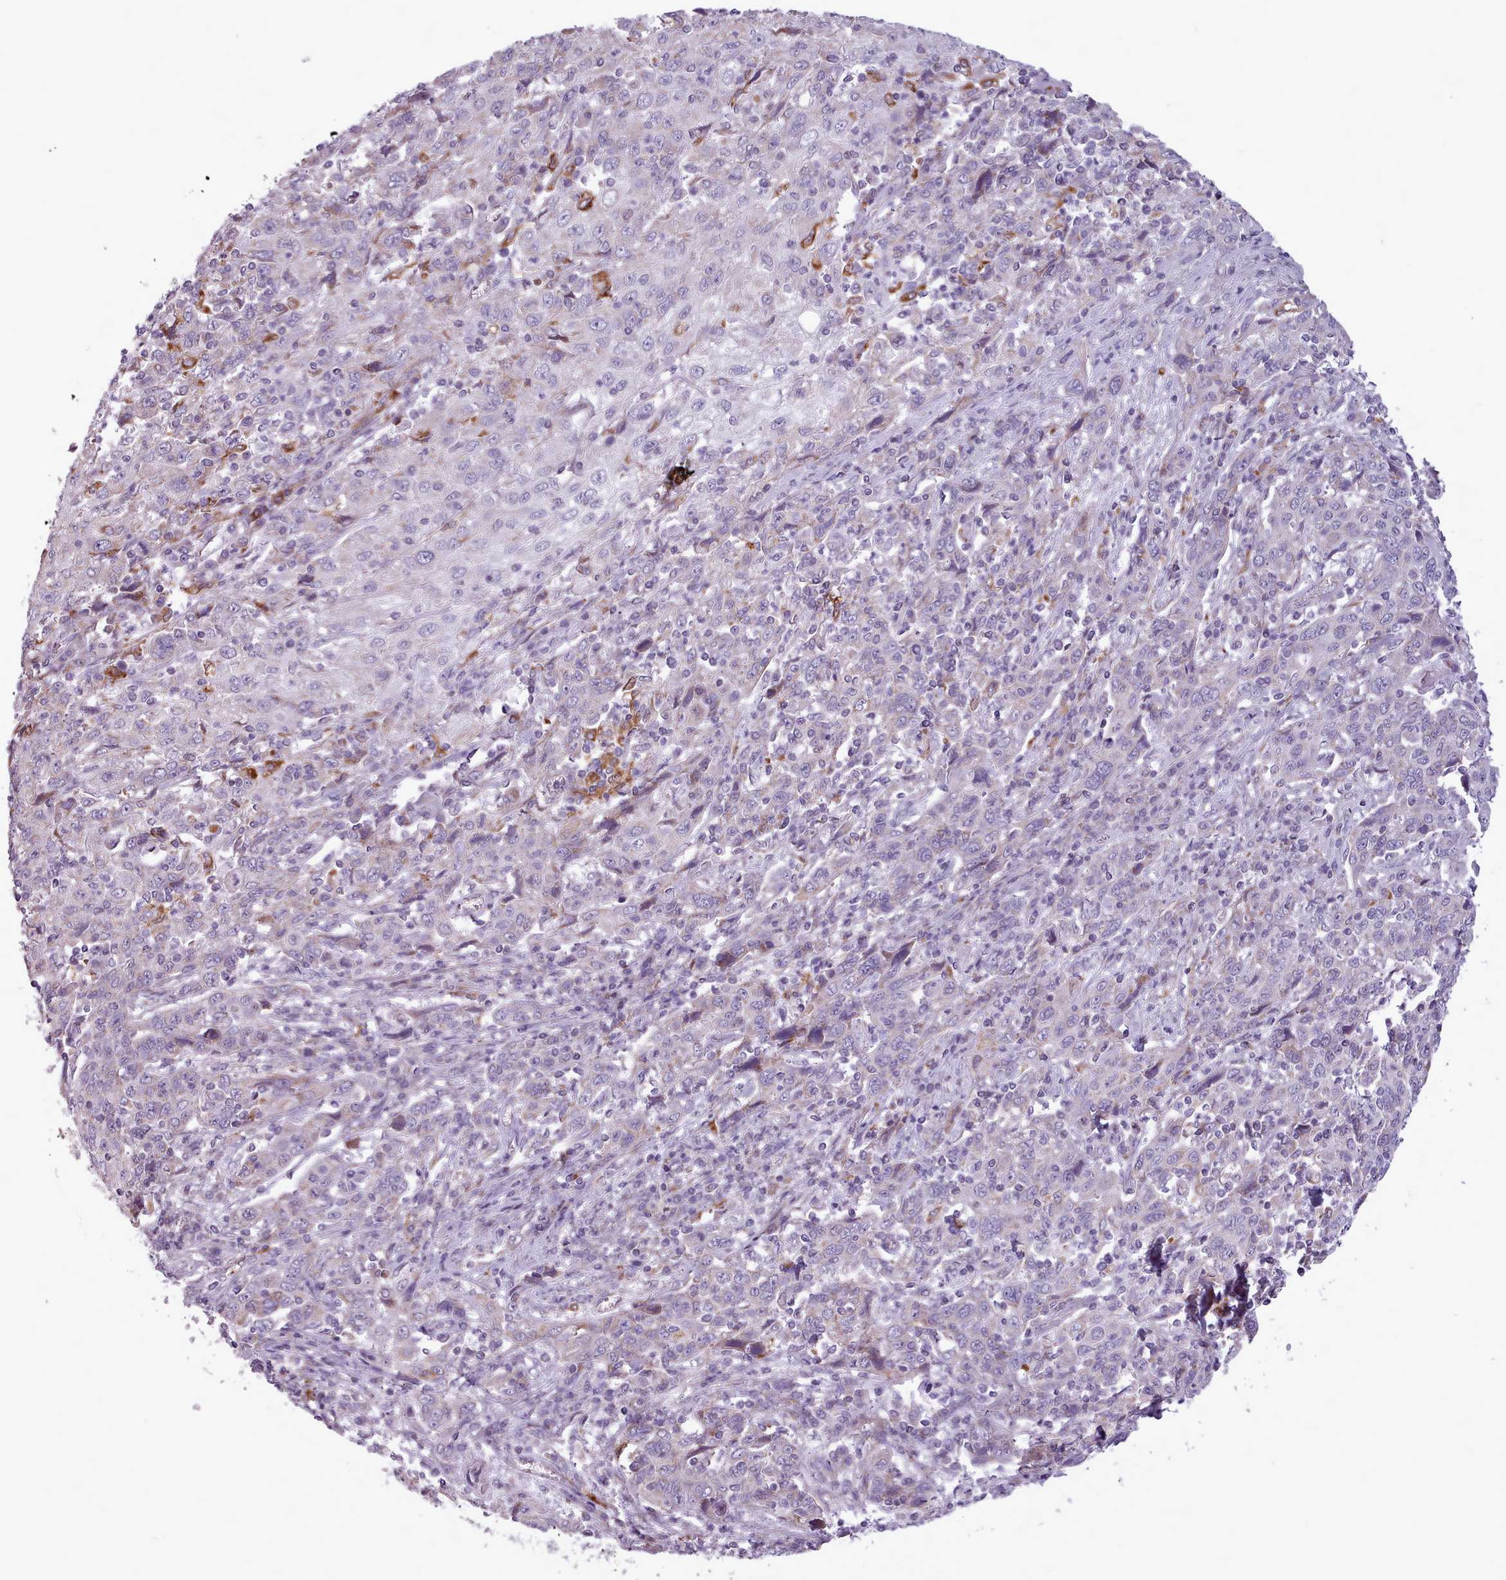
{"staining": {"intensity": "negative", "quantity": "none", "location": "none"}, "tissue": "cervical cancer", "cell_type": "Tumor cells", "image_type": "cancer", "snomed": [{"axis": "morphology", "description": "Squamous cell carcinoma, NOS"}, {"axis": "topography", "description": "Cervix"}], "caption": "This is an immunohistochemistry image of cervical squamous cell carcinoma. There is no expression in tumor cells.", "gene": "AVL9", "patient": {"sex": "female", "age": 46}}